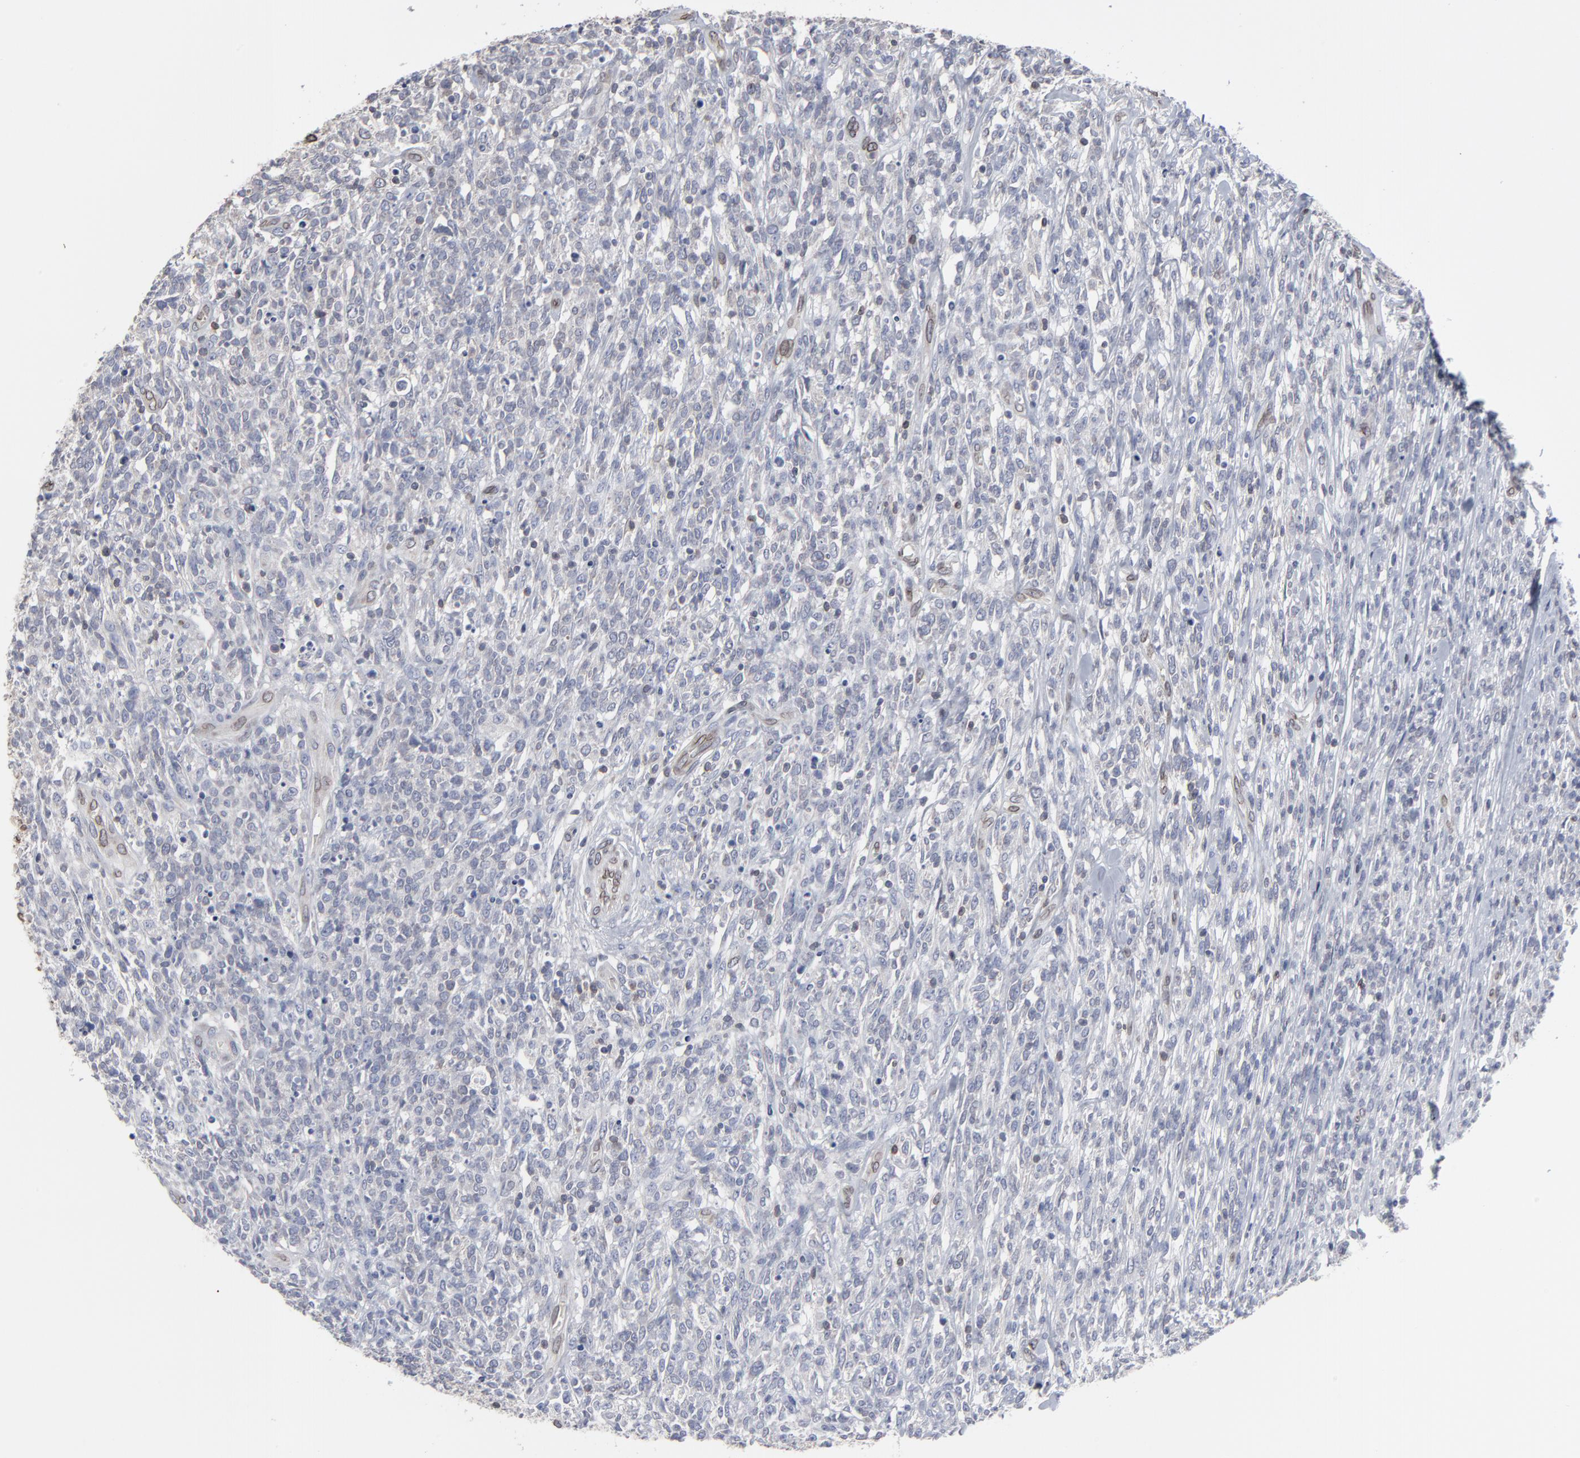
{"staining": {"intensity": "negative", "quantity": "none", "location": "none"}, "tissue": "lymphoma", "cell_type": "Tumor cells", "image_type": "cancer", "snomed": [{"axis": "morphology", "description": "Malignant lymphoma, non-Hodgkin's type, High grade"}, {"axis": "topography", "description": "Lymph node"}], "caption": "Immunohistochemical staining of human lymphoma displays no significant staining in tumor cells.", "gene": "SYNE2", "patient": {"sex": "female", "age": 73}}